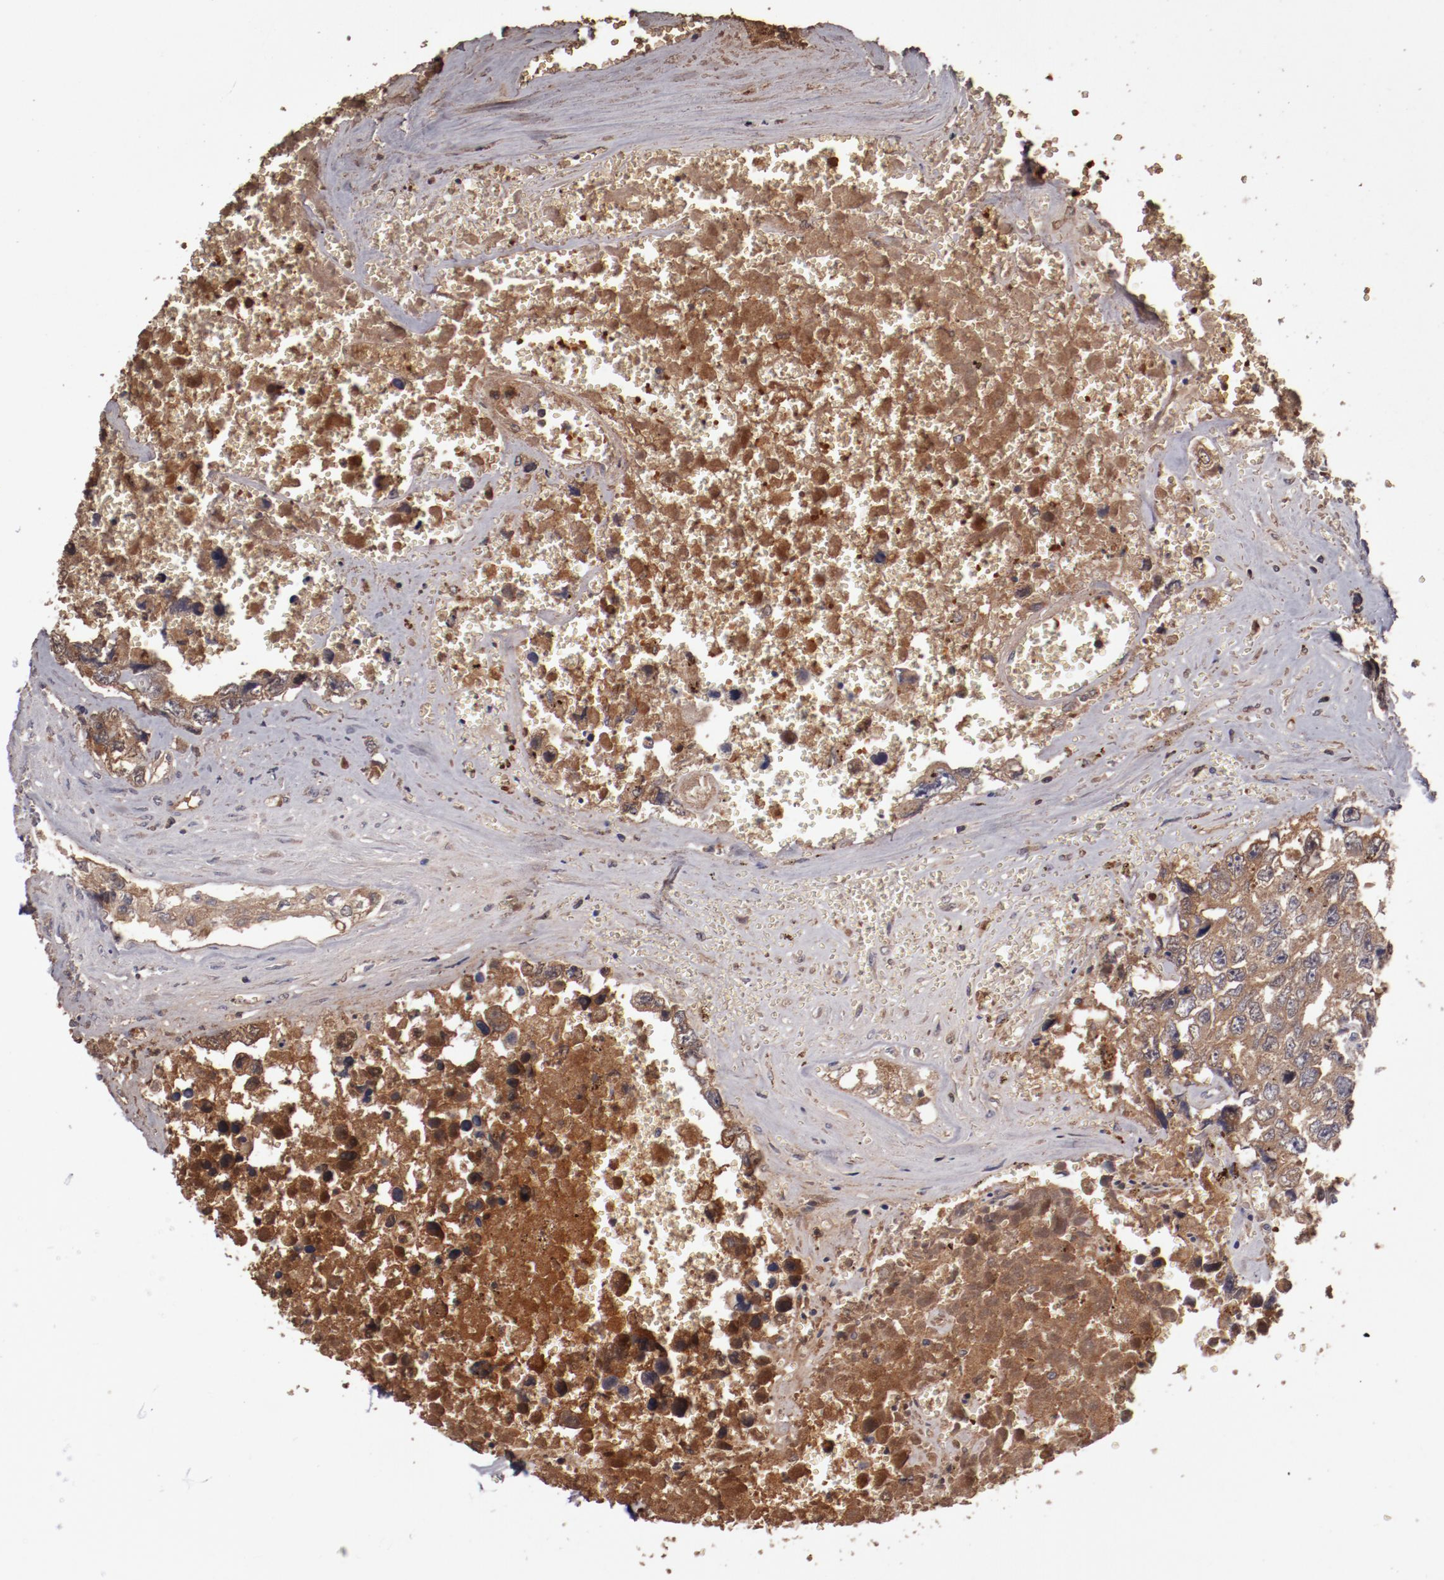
{"staining": {"intensity": "strong", "quantity": ">75%", "location": "cytoplasmic/membranous"}, "tissue": "testis cancer", "cell_type": "Tumor cells", "image_type": "cancer", "snomed": [{"axis": "morphology", "description": "Carcinoma, Embryonal, NOS"}, {"axis": "topography", "description": "Testis"}], "caption": "Embryonal carcinoma (testis) stained with a brown dye reveals strong cytoplasmic/membranous positive expression in approximately >75% of tumor cells.", "gene": "CP", "patient": {"sex": "male", "age": 31}}